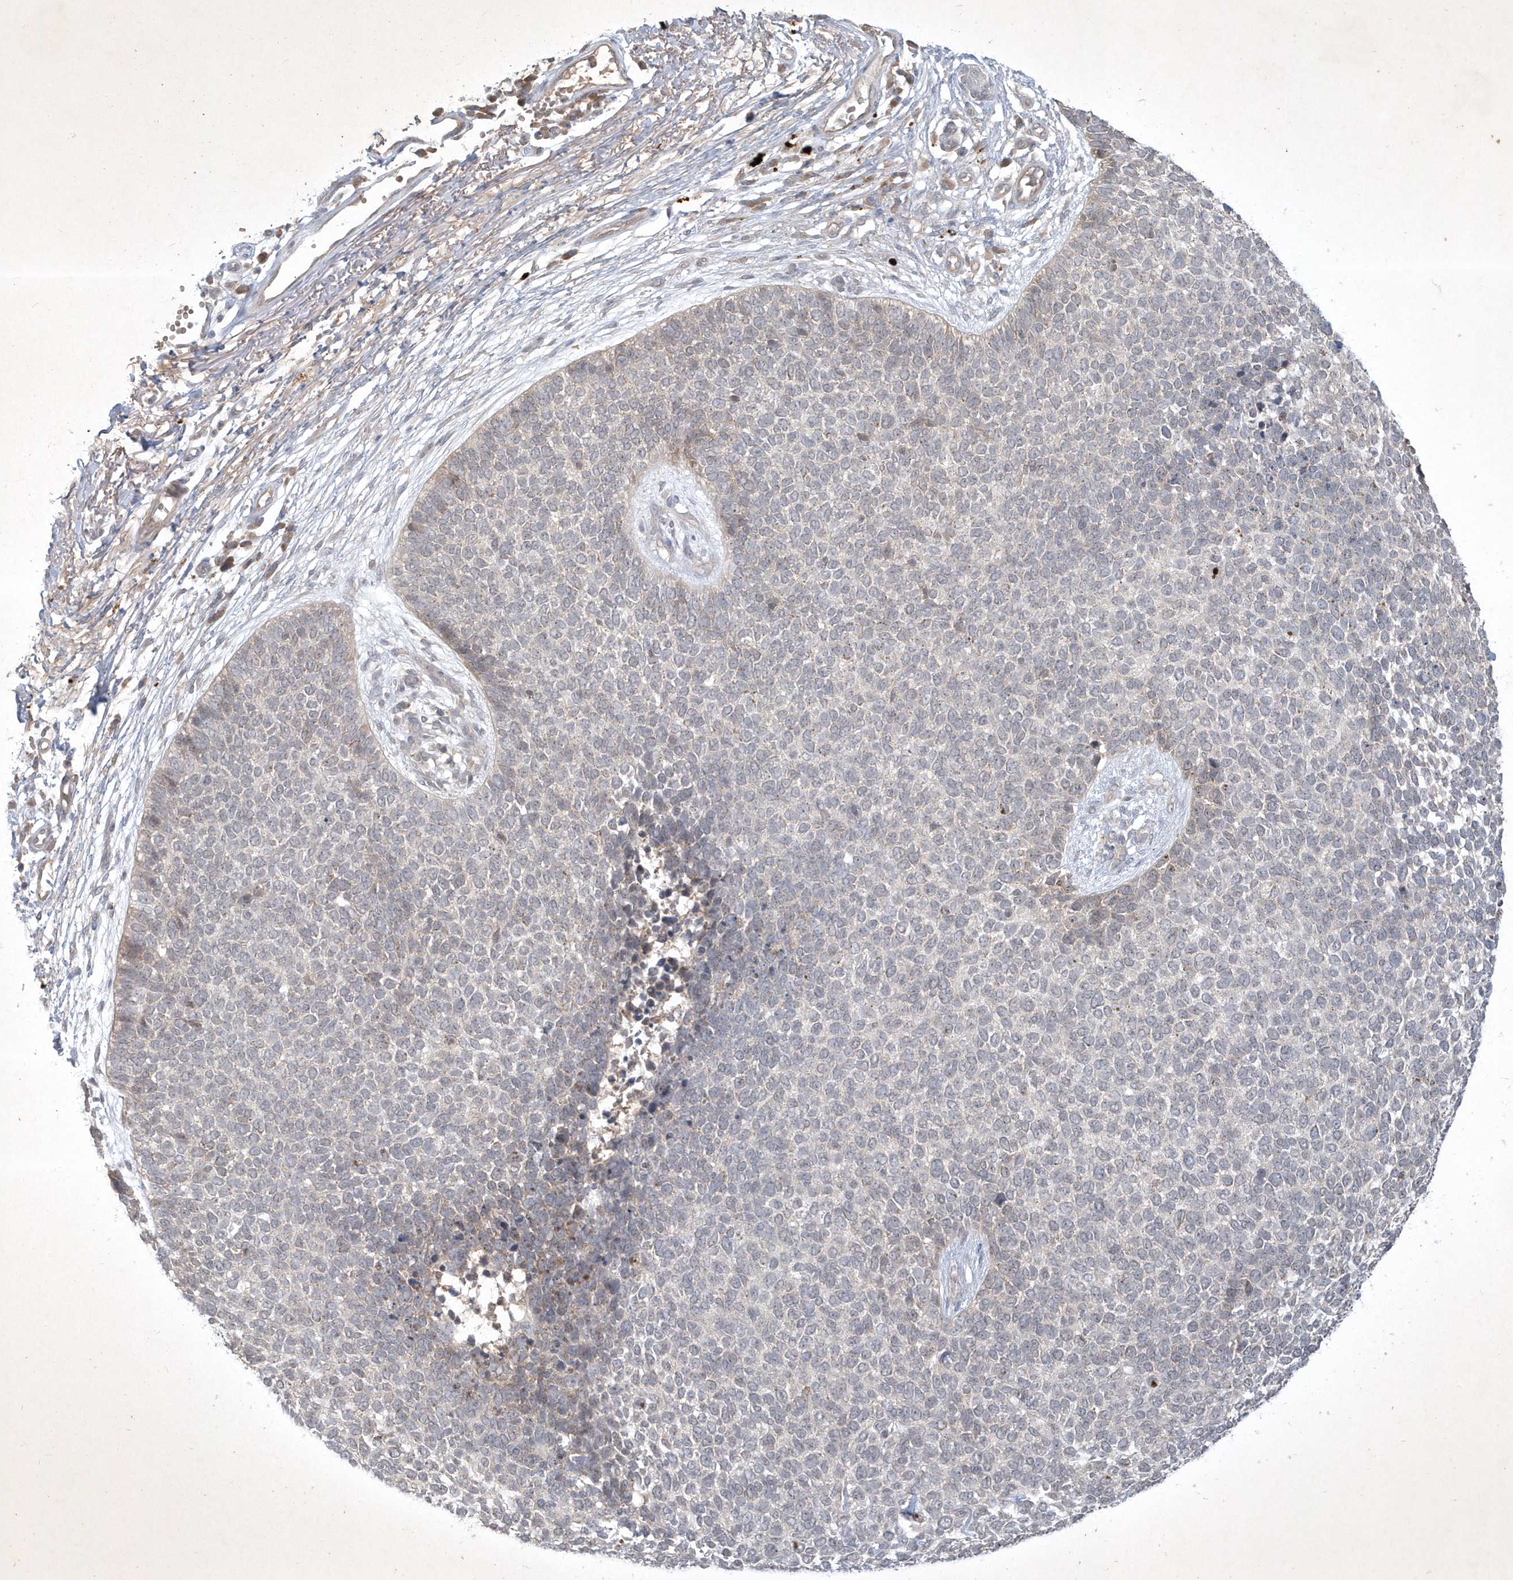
{"staining": {"intensity": "negative", "quantity": "none", "location": "none"}, "tissue": "skin cancer", "cell_type": "Tumor cells", "image_type": "cancer", "snomed": [{"axis": "morphology", "description": "Basal cell carcinoma"}, {"axis": "topography", "description": "Skin"}], "caption": "The photomicrograph shows no staining of tumor cells in skin basal cell carcinoma. (DAB (3,3'-diaminobenzidine) immunohistochemistry, high magnification).", "gene": "BOD1", "patient": {"sex": "female", "age": 84}}